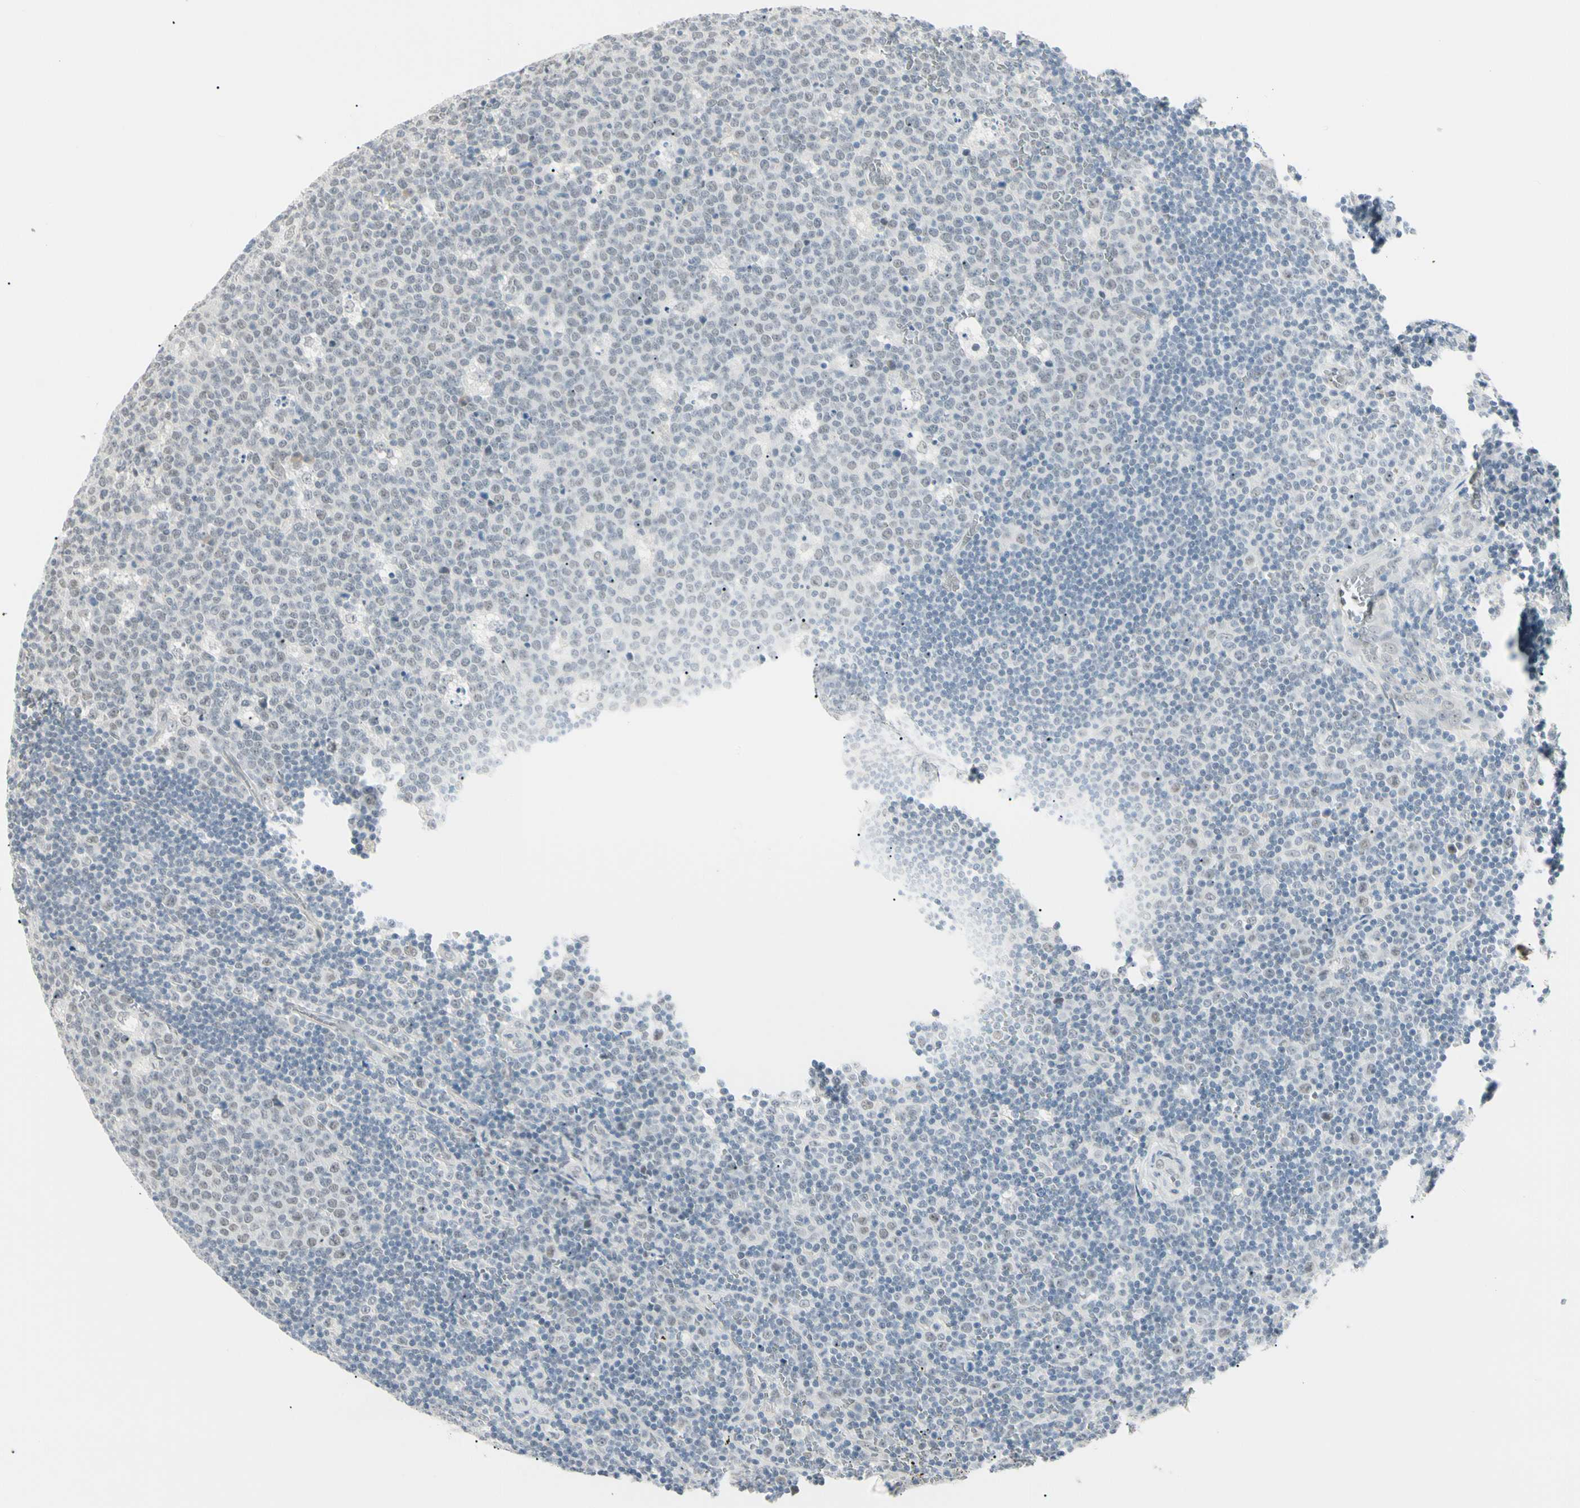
{"staining": {"intensity": "negative", "quantity": "none", "location": "none"}, "tissue": "lymph node", "cell_type": "Germinal center cells", "image_type": "normal", "snomed": [{"axis": "morphology", "description": "Normal tissue, NOS"}, {"axis": "topography", "description": "Lymph node"}, {"axis": "topography", "description": "Salivary gland"}], "caption": "The image displays no significant expression in germinal center cells of lymph node. Brightfield microscopy of IHC stained with DAB (brown) and hematoxylin (blue), captured at high magnification.", "gene": "ASPN", "patient": {"sex": "male", "age": 8}}